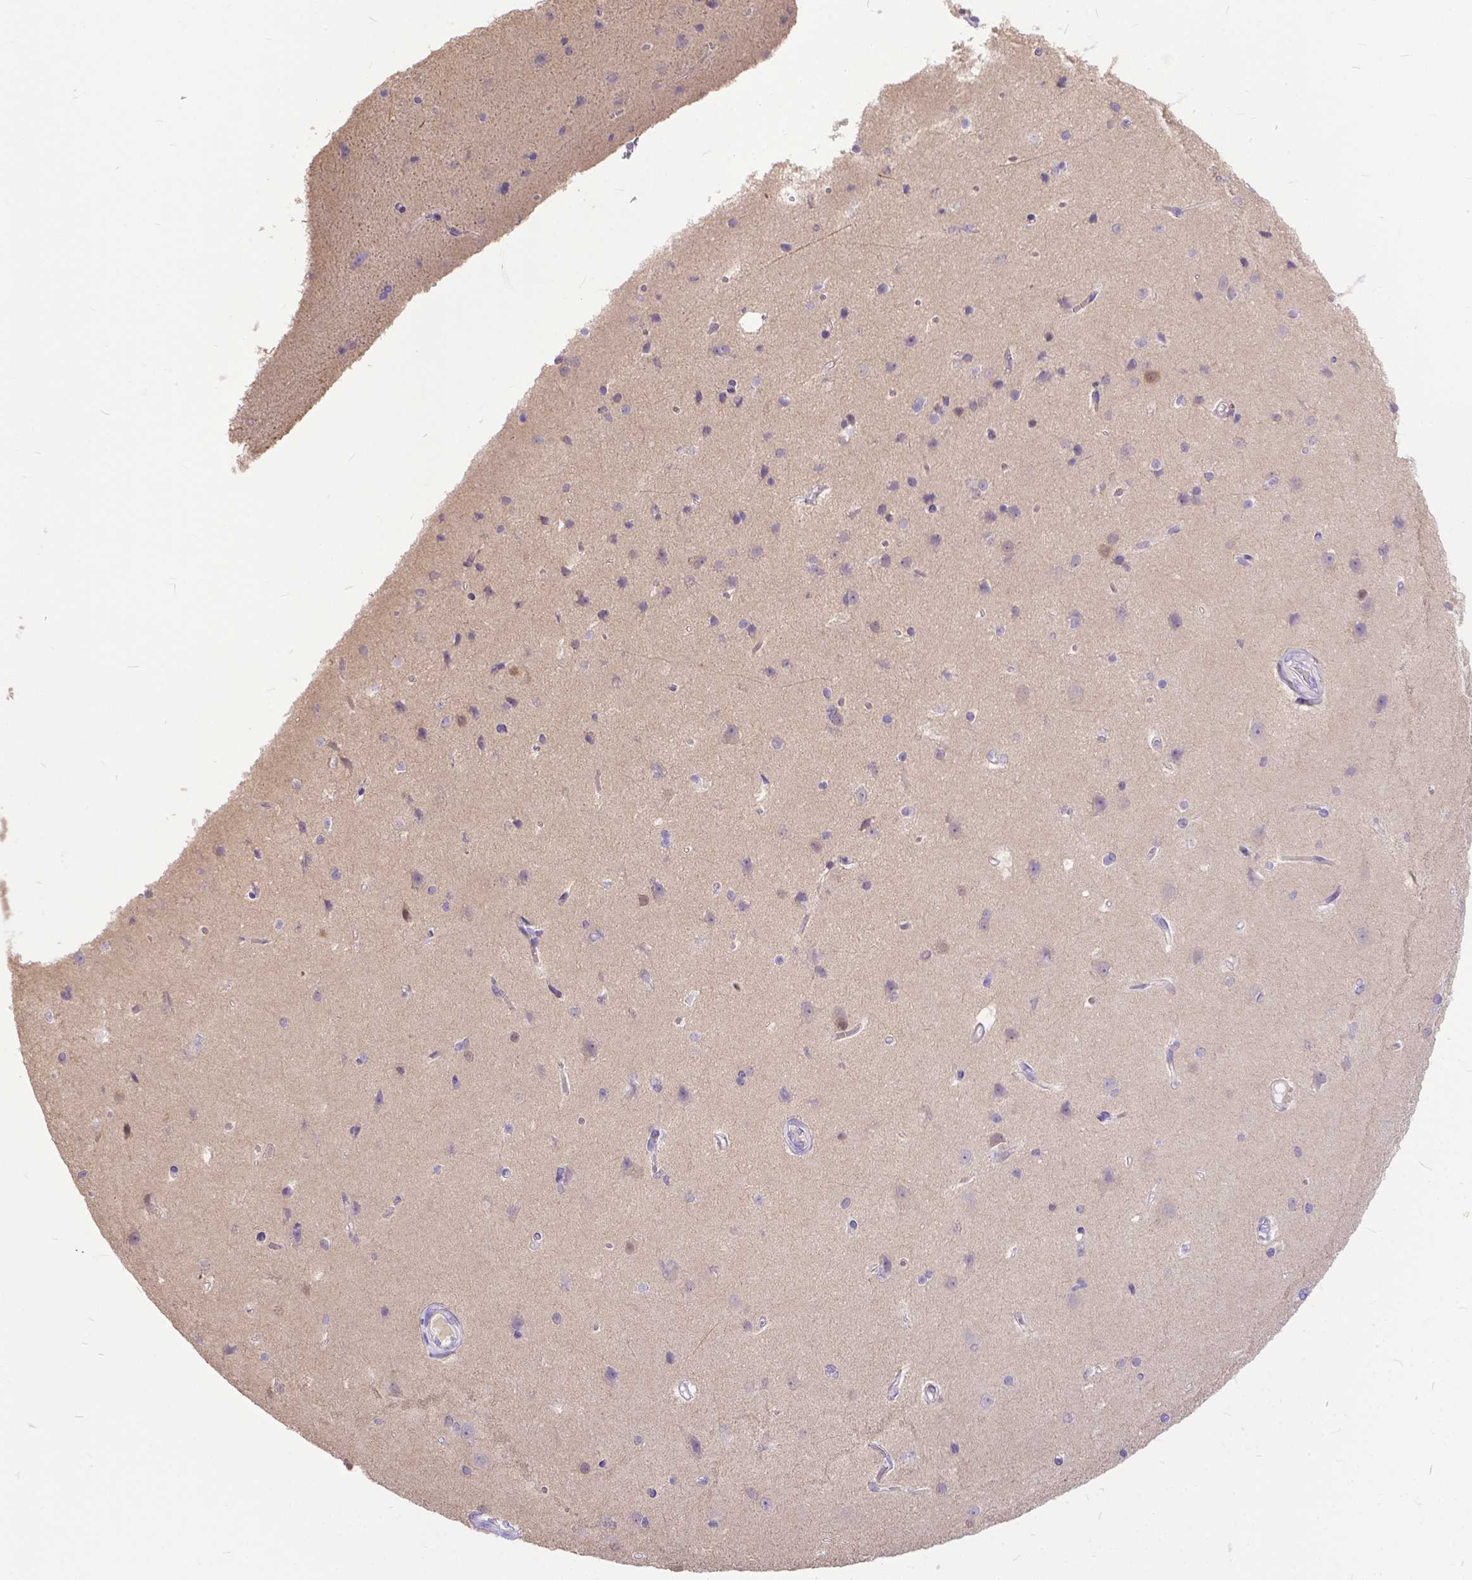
{"staining": {"intensity": "negative", "quantity": "none", "location": "none"}, "tissue": "cerebral cortex", "cell_type": "Endothelial cells", "image_type": "normal", "snomed": [{"axis": "morphology", "description": "Normal tissue, NOS"}, {"axis": "topography", "description": "Cerebral cortex"}], "caption": "The image exhibits no significant expression in endothelial cells of cerebral cortex.", "gene": "TTLL6", "patient": {"sex": "male", "age": 37}}